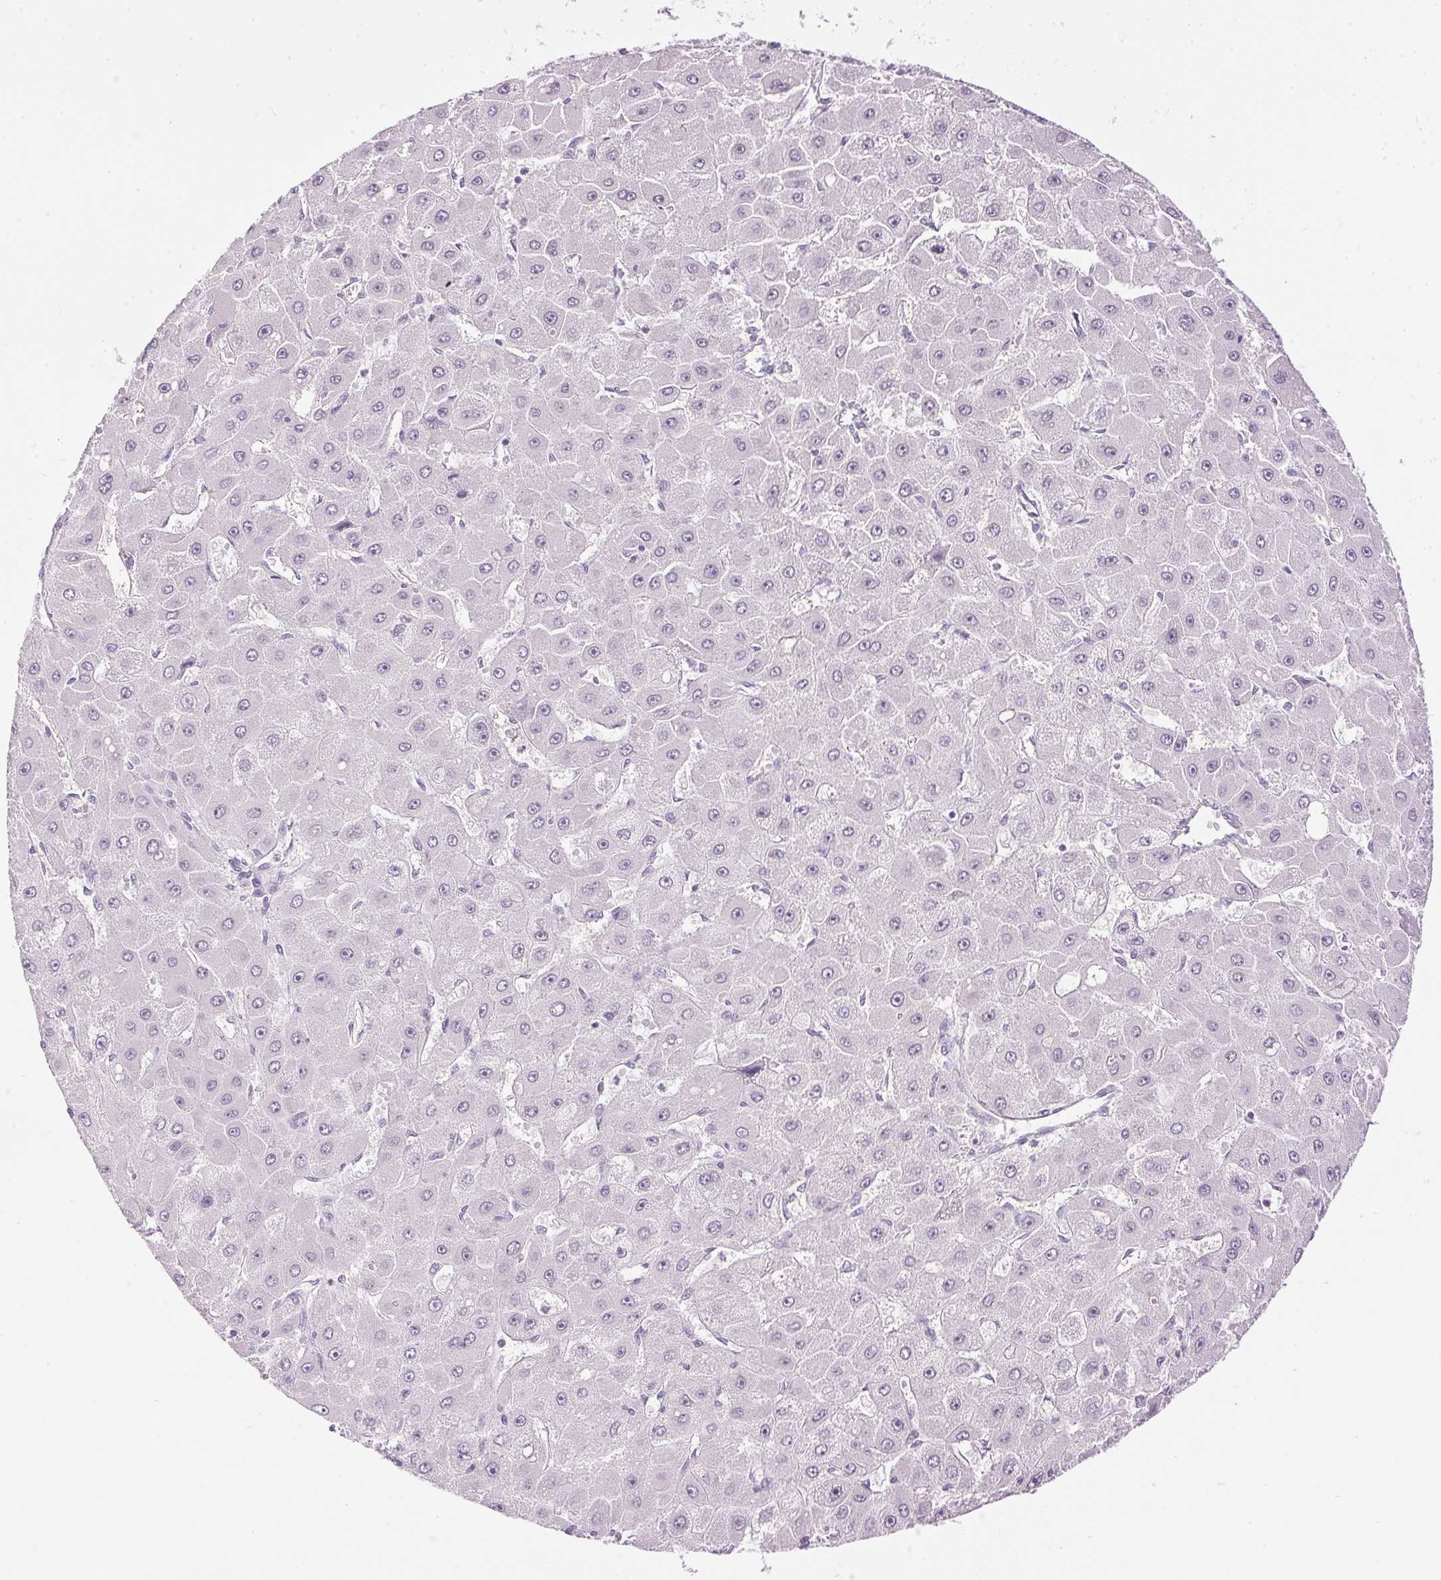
{"staining": {"intensity": "negative", "quantity": "none", "location": "none"}, "tissue": "liver cancer", "cell_type": "Tumor cells", "image_type": "cancer", "snomed": [{"axis": "morphology", "description": "Carcinoma, Hepatocellular, NOS"}, {"axis": "topography", "description": "Liver"}], "caption": "High power microscopy photomicrograph of an immunohistochemistry (IHC) image of liver hepatocellular carcinoma, revealing no significant staining in tumor cells.", "gene": "SP7", "patient": {"sex": "female", "age": 25}}